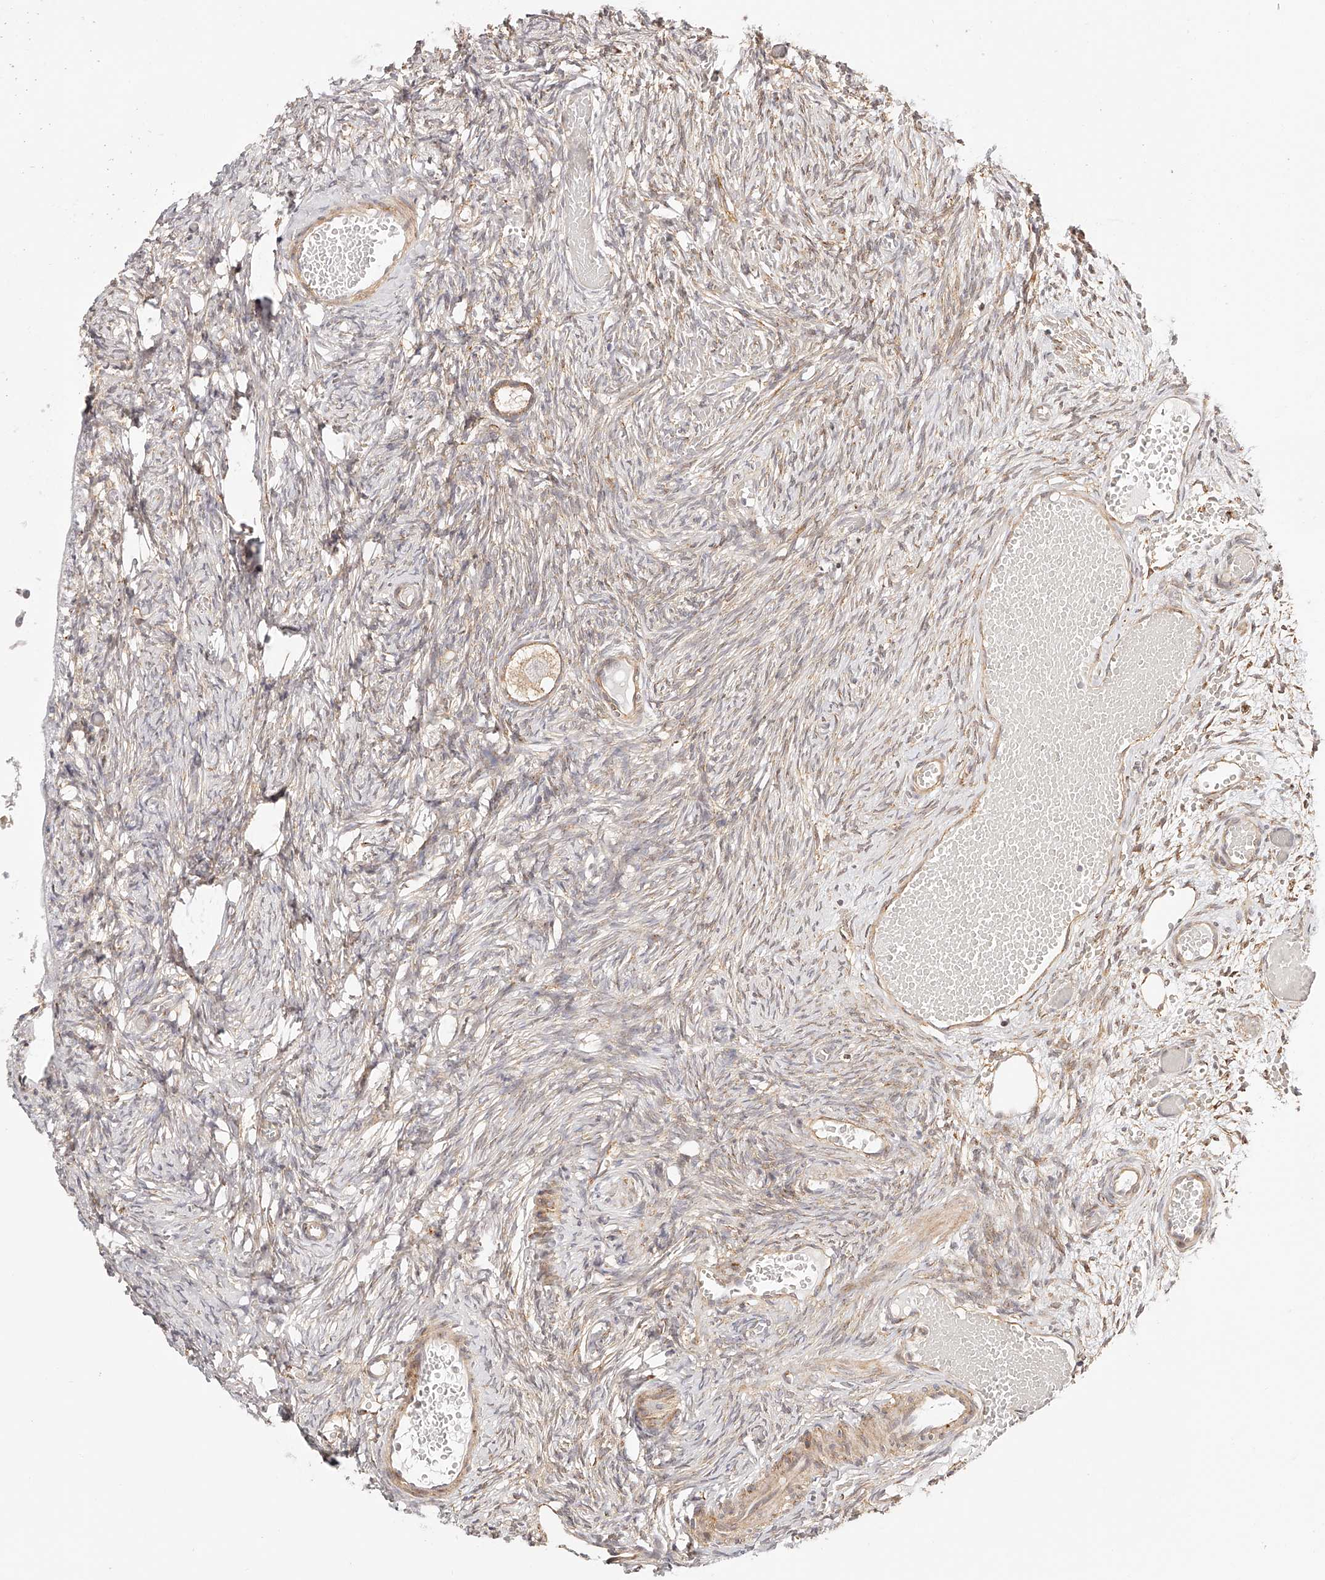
{"staining": {"intensity": "weak", "quantity": ">75%", "location": "cytoplasmic/membranous"}, "tissue": "ovary", "cell_type": "Follicle cells", "image_type": "normal", "snomed": [{"axis": "morphology", "description": "Adenocarcinoma, NOS"}, {"axis": "topography", "description": "Endometrium"}], "caption": "Protein expression analysis of normal human ovary reveals weak cytoplasmic/membranous expression in about >75% of follicle cells.", "gene": "SYNC", "patient": {"sex": "female", "age": 32}}